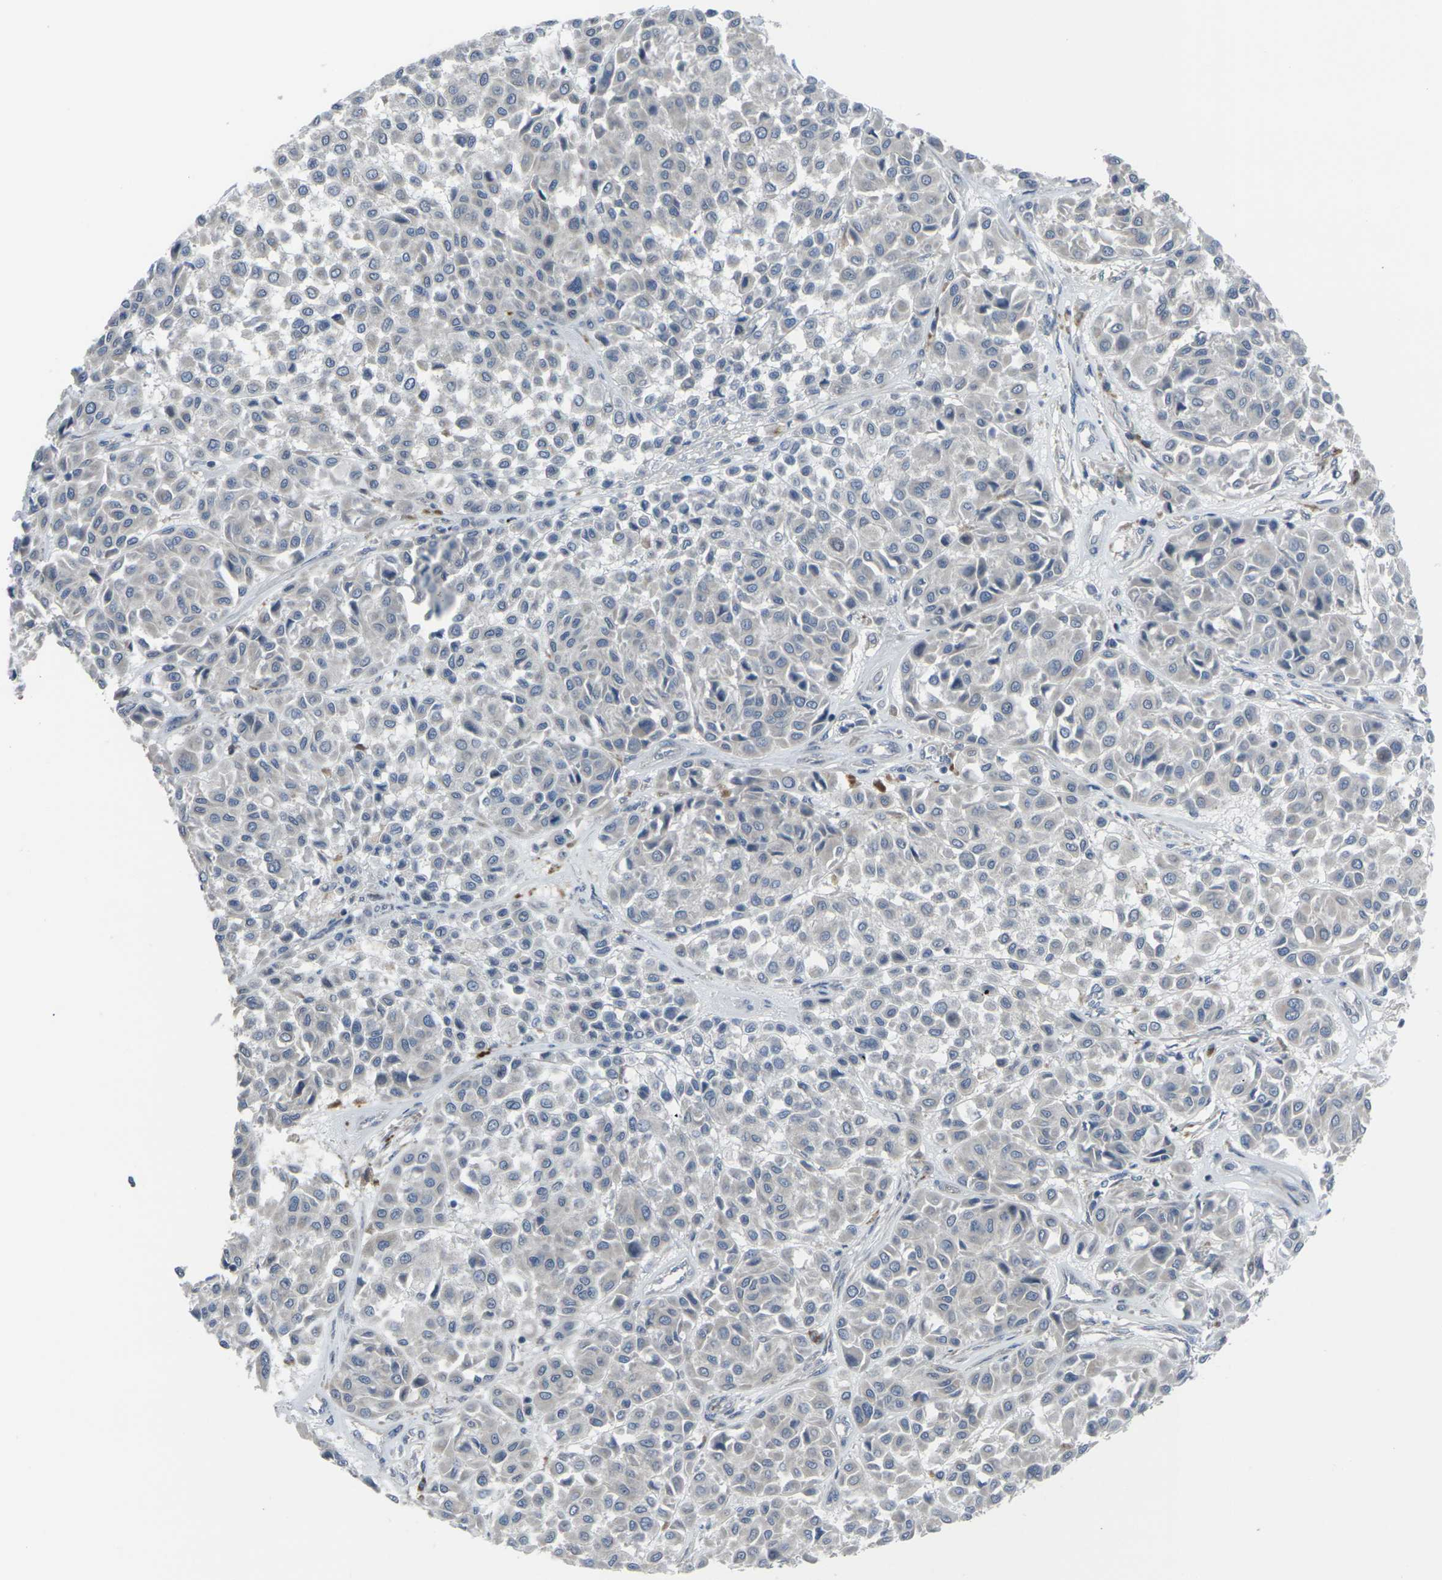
{"staining": {"intensity": "negative", "quantity": "none", "location": "none"}, "tissue": "melanoma", "cell_type": "Tumor cells", "image_type": "cancer", "snomed": [{"axis": "morphology", "description": "Malignant melanoma, Metastatic site"}, {"axis": "topography", "description": "Soft tissue"}], "caption": "High magnification brightfield microscopy of malignant melanoma (metastatic site) stained with DAB (3,3'-diaminobenzidine) (brown) and counterstained with hematoxylin (blue): tumor cells show no significant expression.", "gene": "CCR10", "patient": {"sex": "male", "age": 41}}